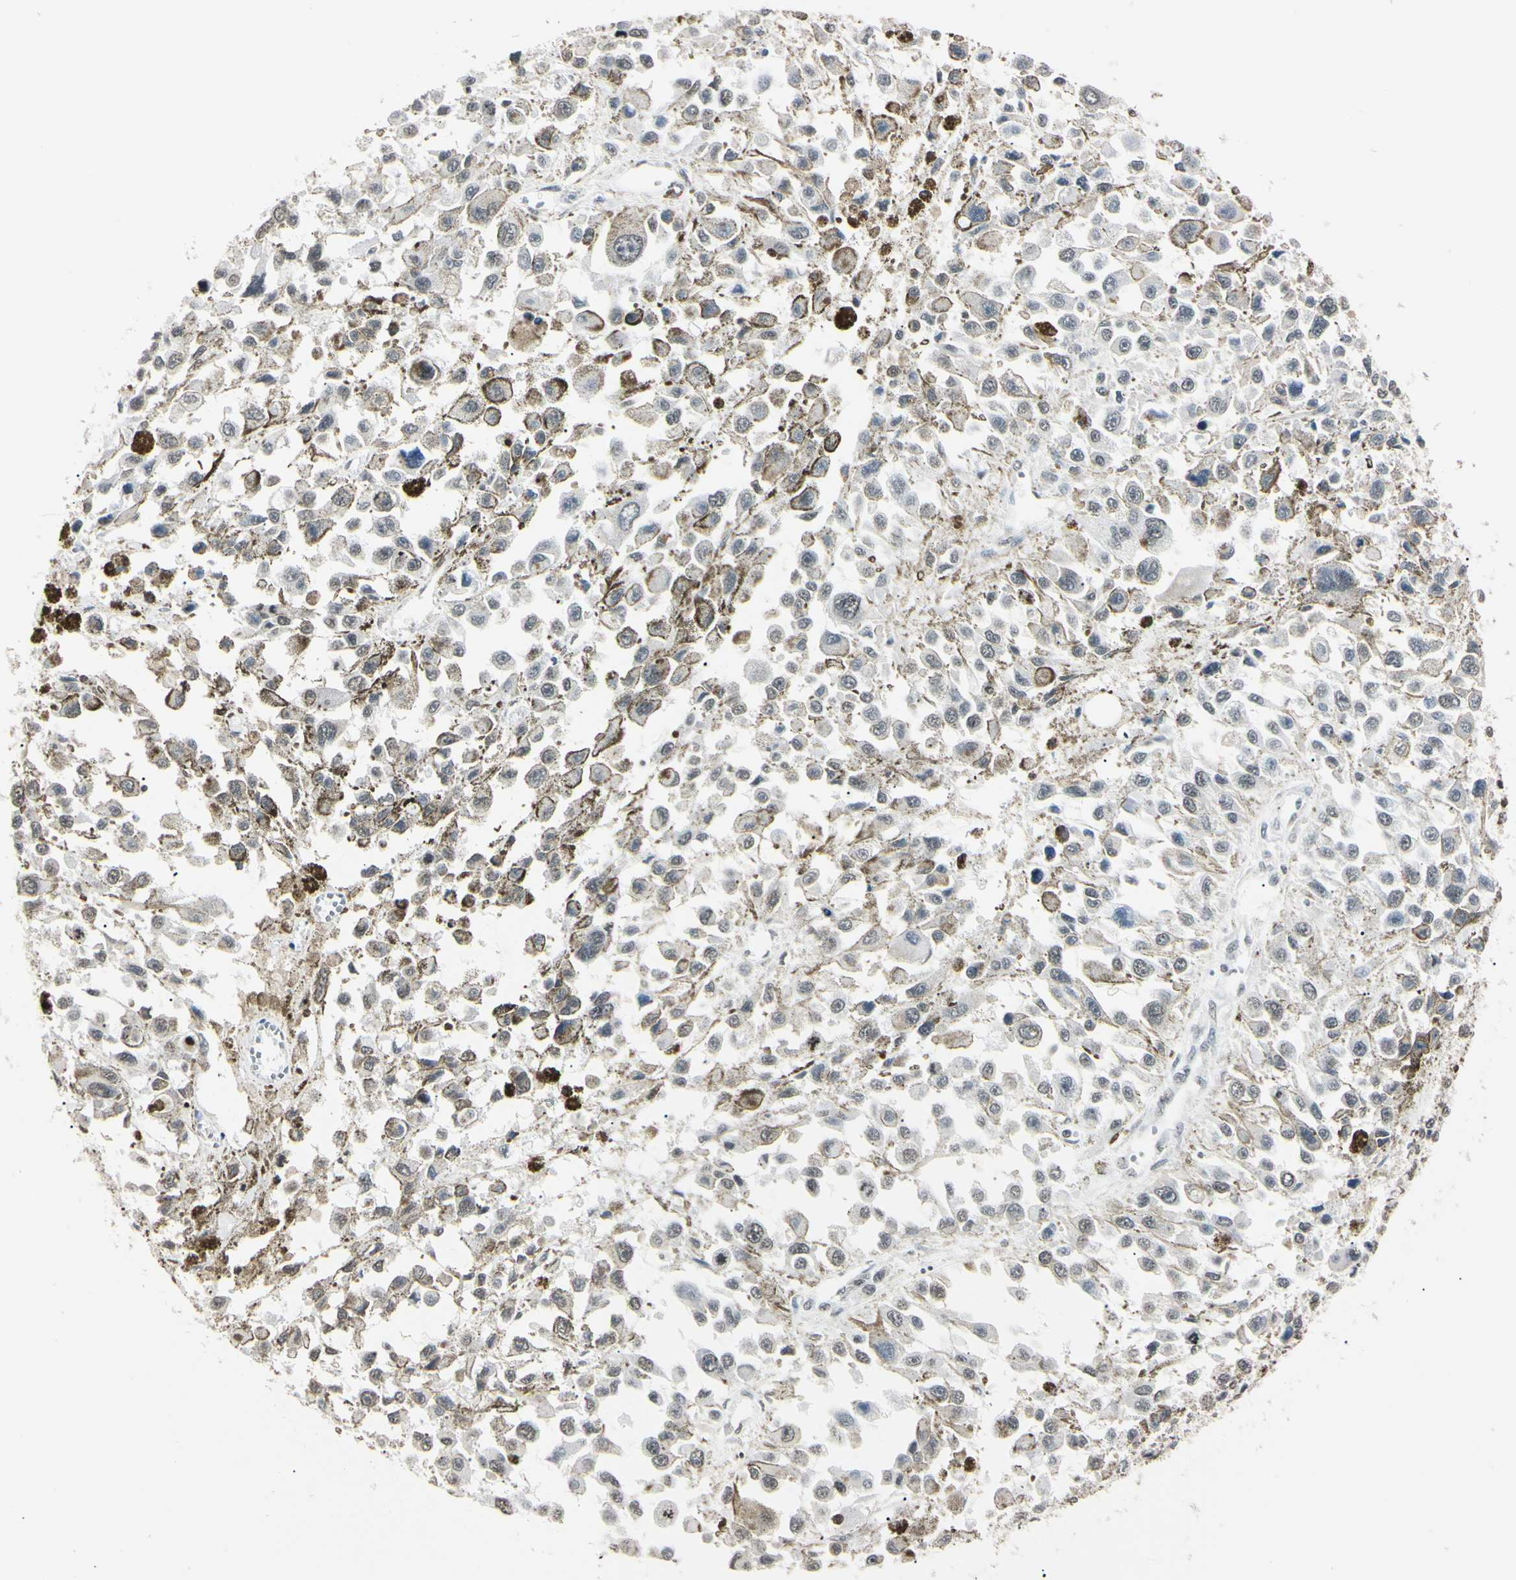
{"staining": {"intensity": "weak", "quantity": "25%-75%", "location": "nuclear"}, "tissue": "melanoma", "cell_type": "Tumor cells", "image_type": "cancer", "snomed": [{"axis": "morphology", "description": "Malignant melanoma, Metastatic site"}, {"axis": "topography", "description": "Lymph node"}], "caption": "An image of malignant melanoma (metastatic site) stained for a protein demonstrates weak nuclear brown staining in tumor cells.", "gene": "CDC45", "patient": {"sex": "male", "age": 59}}